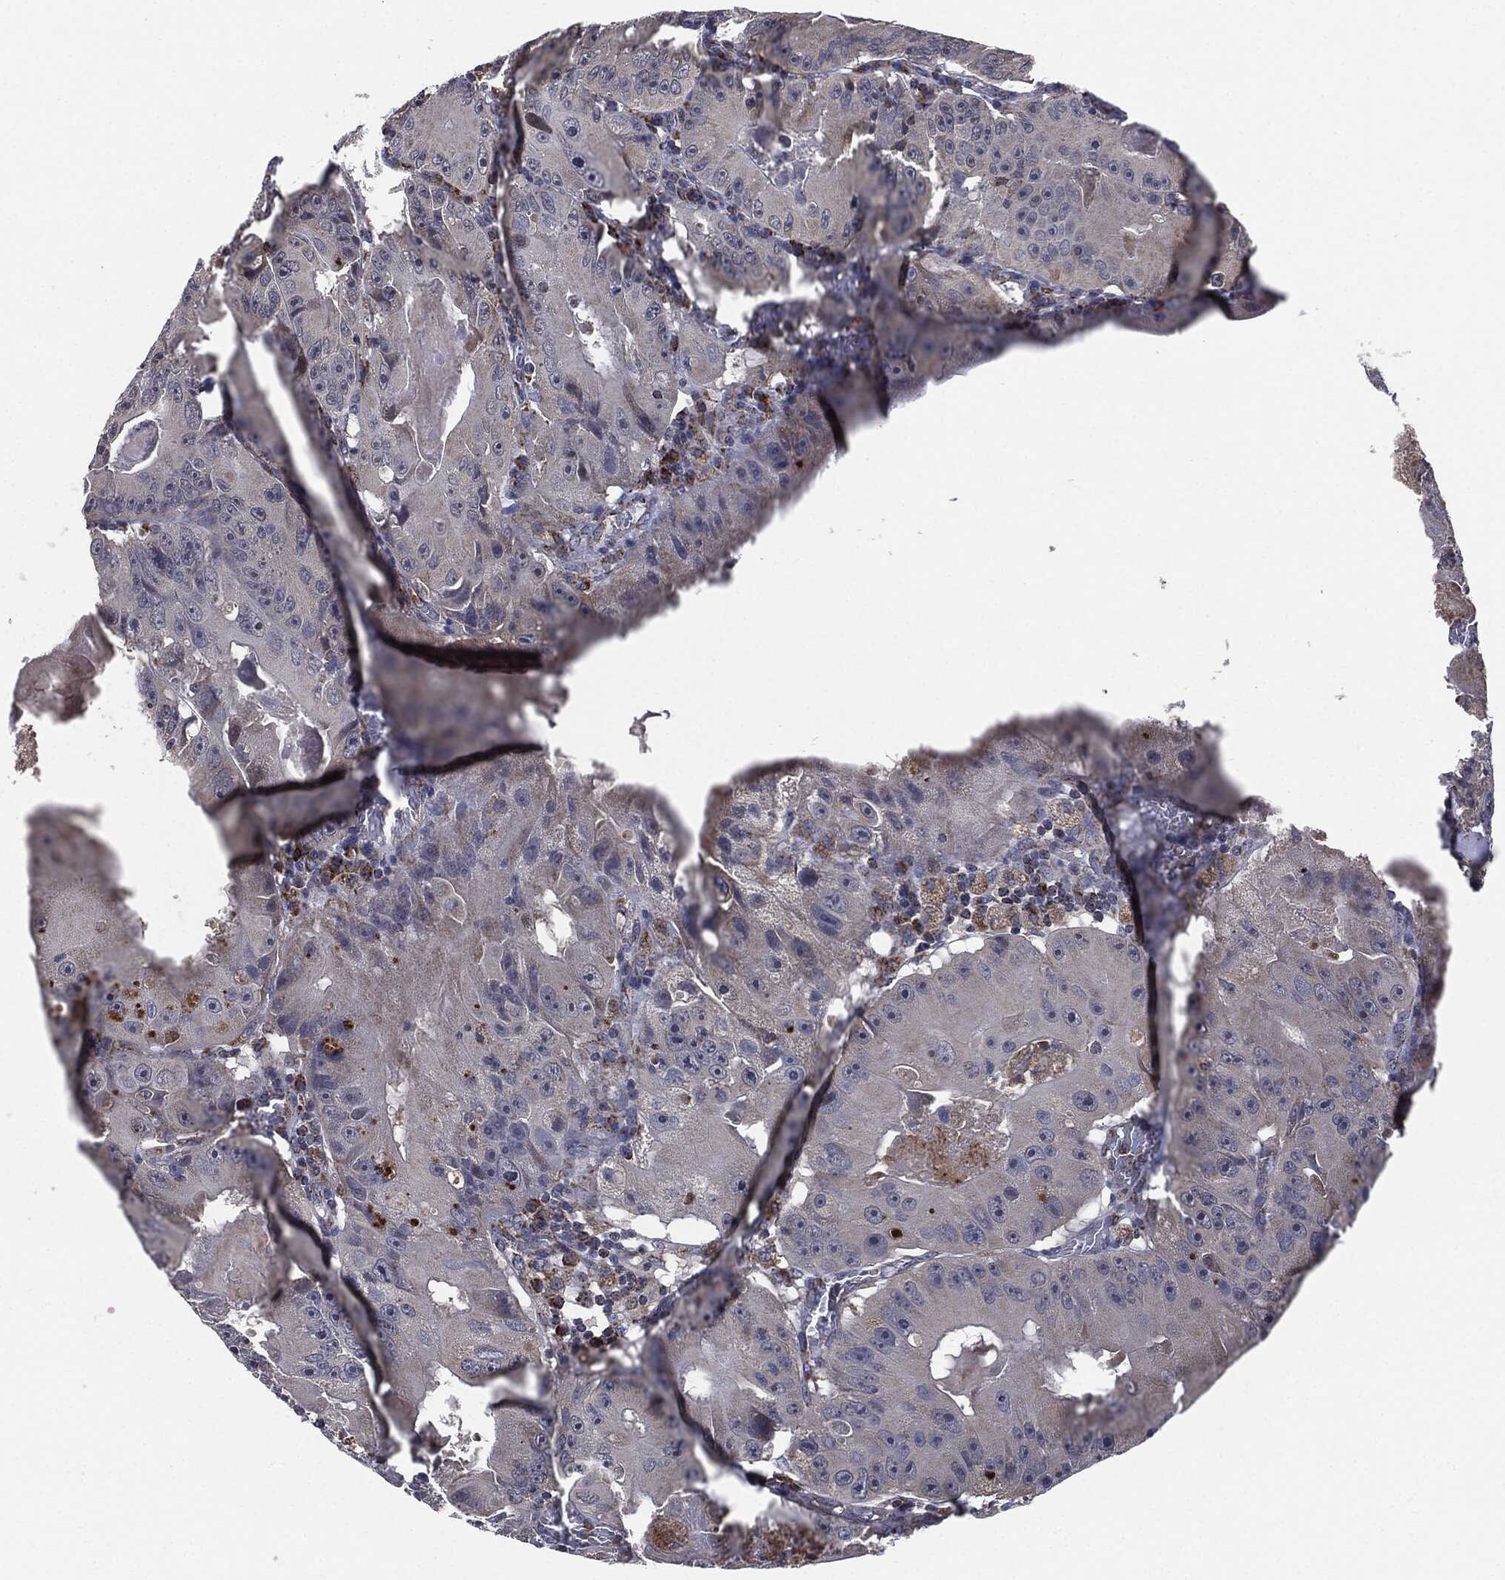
{"staining": {"intensity": "weak", "quantity": "<25%", "location": "cytoplasmic/membranous"}, "tissue": "colorectal cancer", "cell_type": "Tumor cells", "image_type": "cancer", "snomed": [{"axis": "morphology", "description": "Adenocarcinoma, NOS"}, {"axis": "topography", "description": "Colon"}], "caption": "This is a histopathology image of immunohistochemistry (IHC) staining of colorectal adenocarcinoma, which shows no staining in tumor cells. (Immunohistochemistry, brightfield microscopy, high magnification).", "gene": "NDUFV2", "patient": {"sex": "female", "age": 86}}